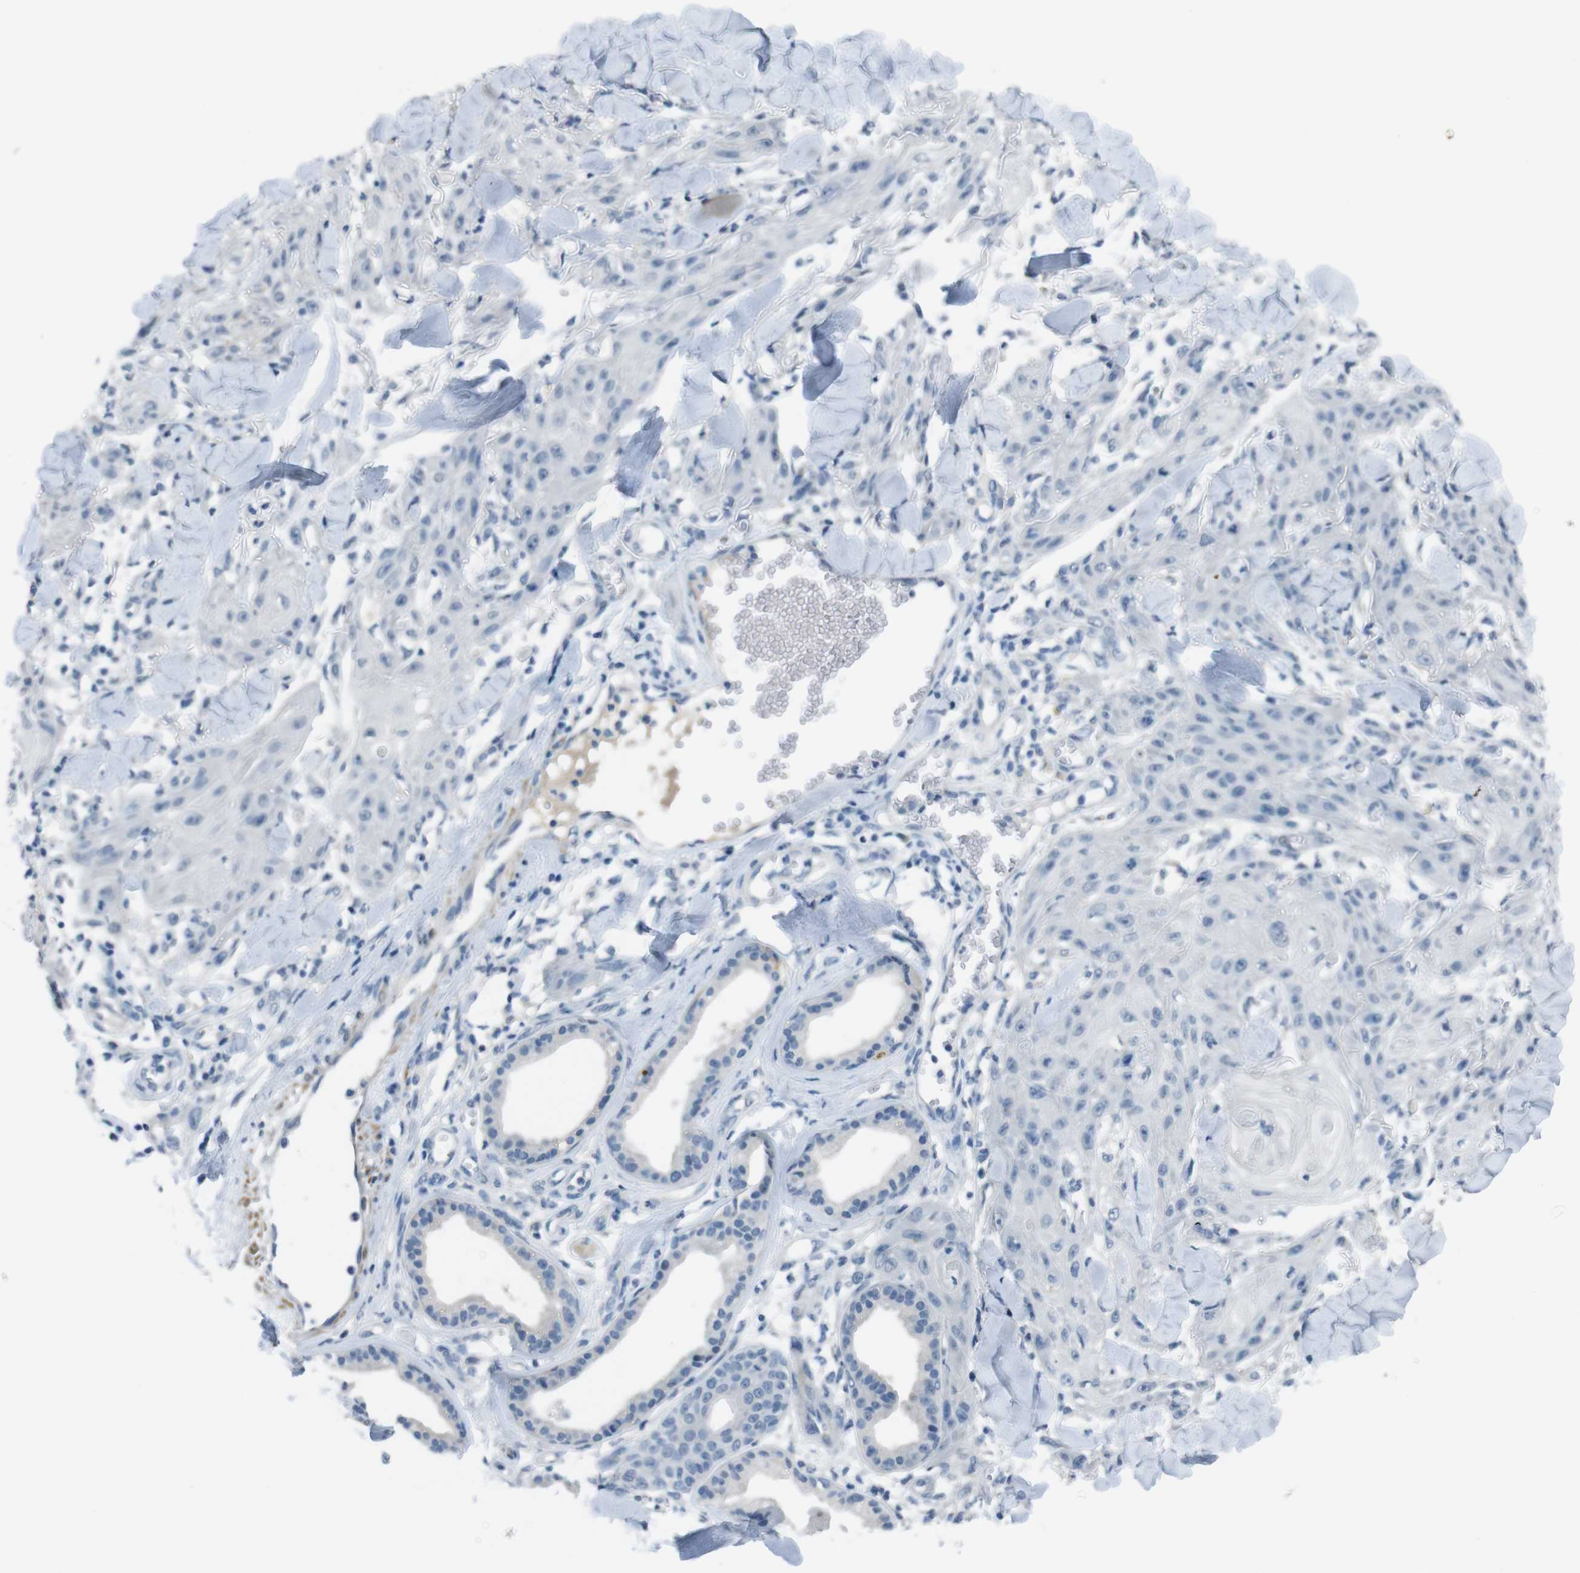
{"staining": {"intensity": "negative", "quantity": "none", "location": "none"}, "tissue": "skin cancer", "cell_type": "Tumor cells", "image_type": "cancer", "snomed": [{"axis": "morphology", "description": "Squamous cell carcinoma, NOS"}, {"axis": "topography", "description": "Skin"}], "caption": "Skin cancer (squamous cell carcinoma) was stained to show a protein in brown. There is no significant staining in tumor cells. (Stains: DAB IHC with hematoxylin counter stain, Microscopy: brightfield microscopy at high magnification).", "gene": "HRH2", "patient": {"sex": "male", "age": 74}}